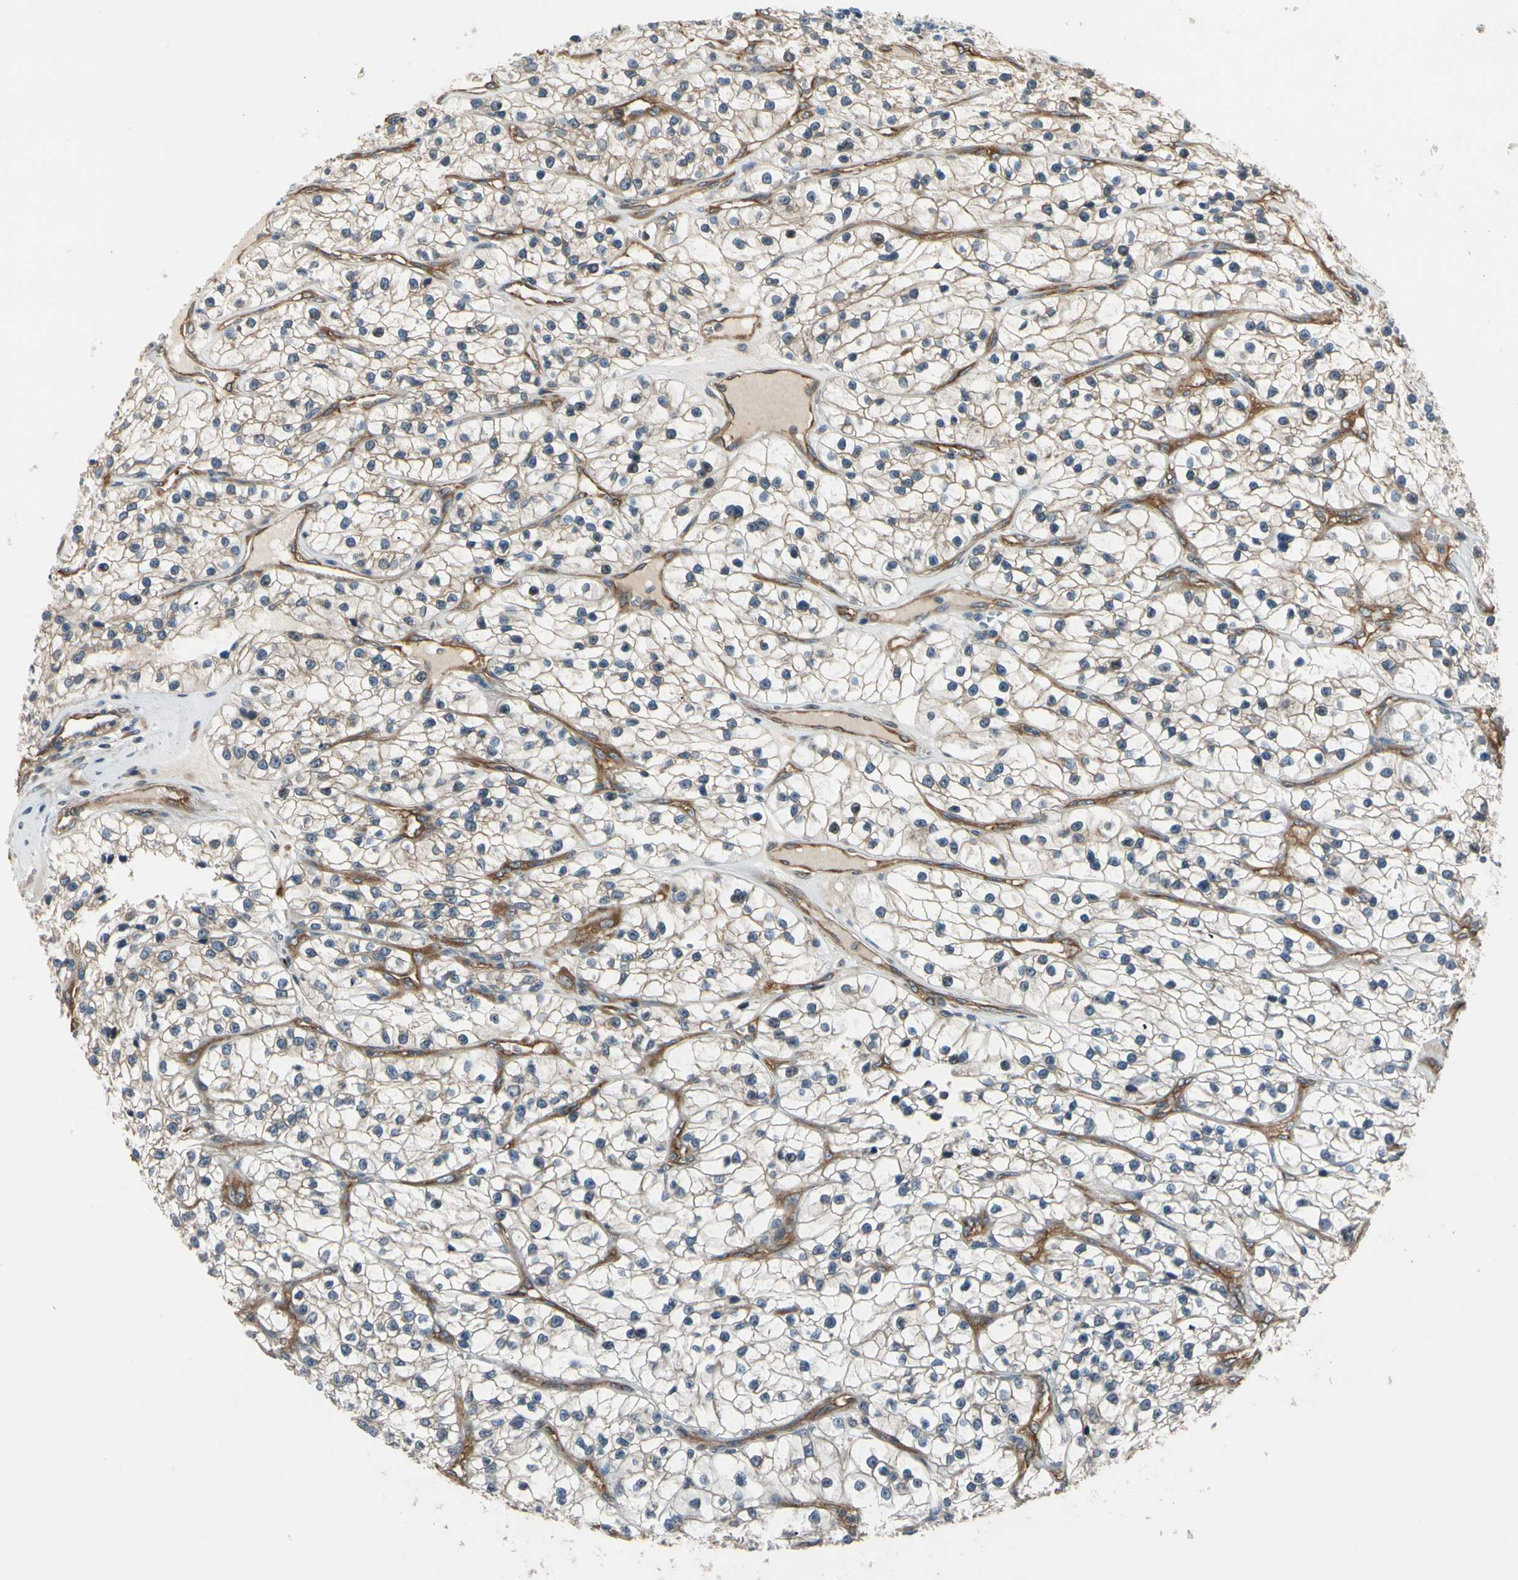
{"staining": {"intensity": "negative", "quantity": "none", "location": "none"}, "tissue": "renal cancer", "cell_type": "Tumor cells", "image_type": "cancer", "snomed": [{"axis": "morphology", "description": "Adenocarcinoma, NOS"}, {"axis": "topography", "description": "Kidney"}], "caption": "High magnification brightfield microscopy of renal adenocarcinoma stained with DAB (brown) and counterstained with hematoxylin (blue): tumor cells show no significant staining. (DAB immunohistochemistry (IHC) with hematoxylin counter stain).", "gene": "ROCK2", "patient": {"sex": "female", "age": 57}}